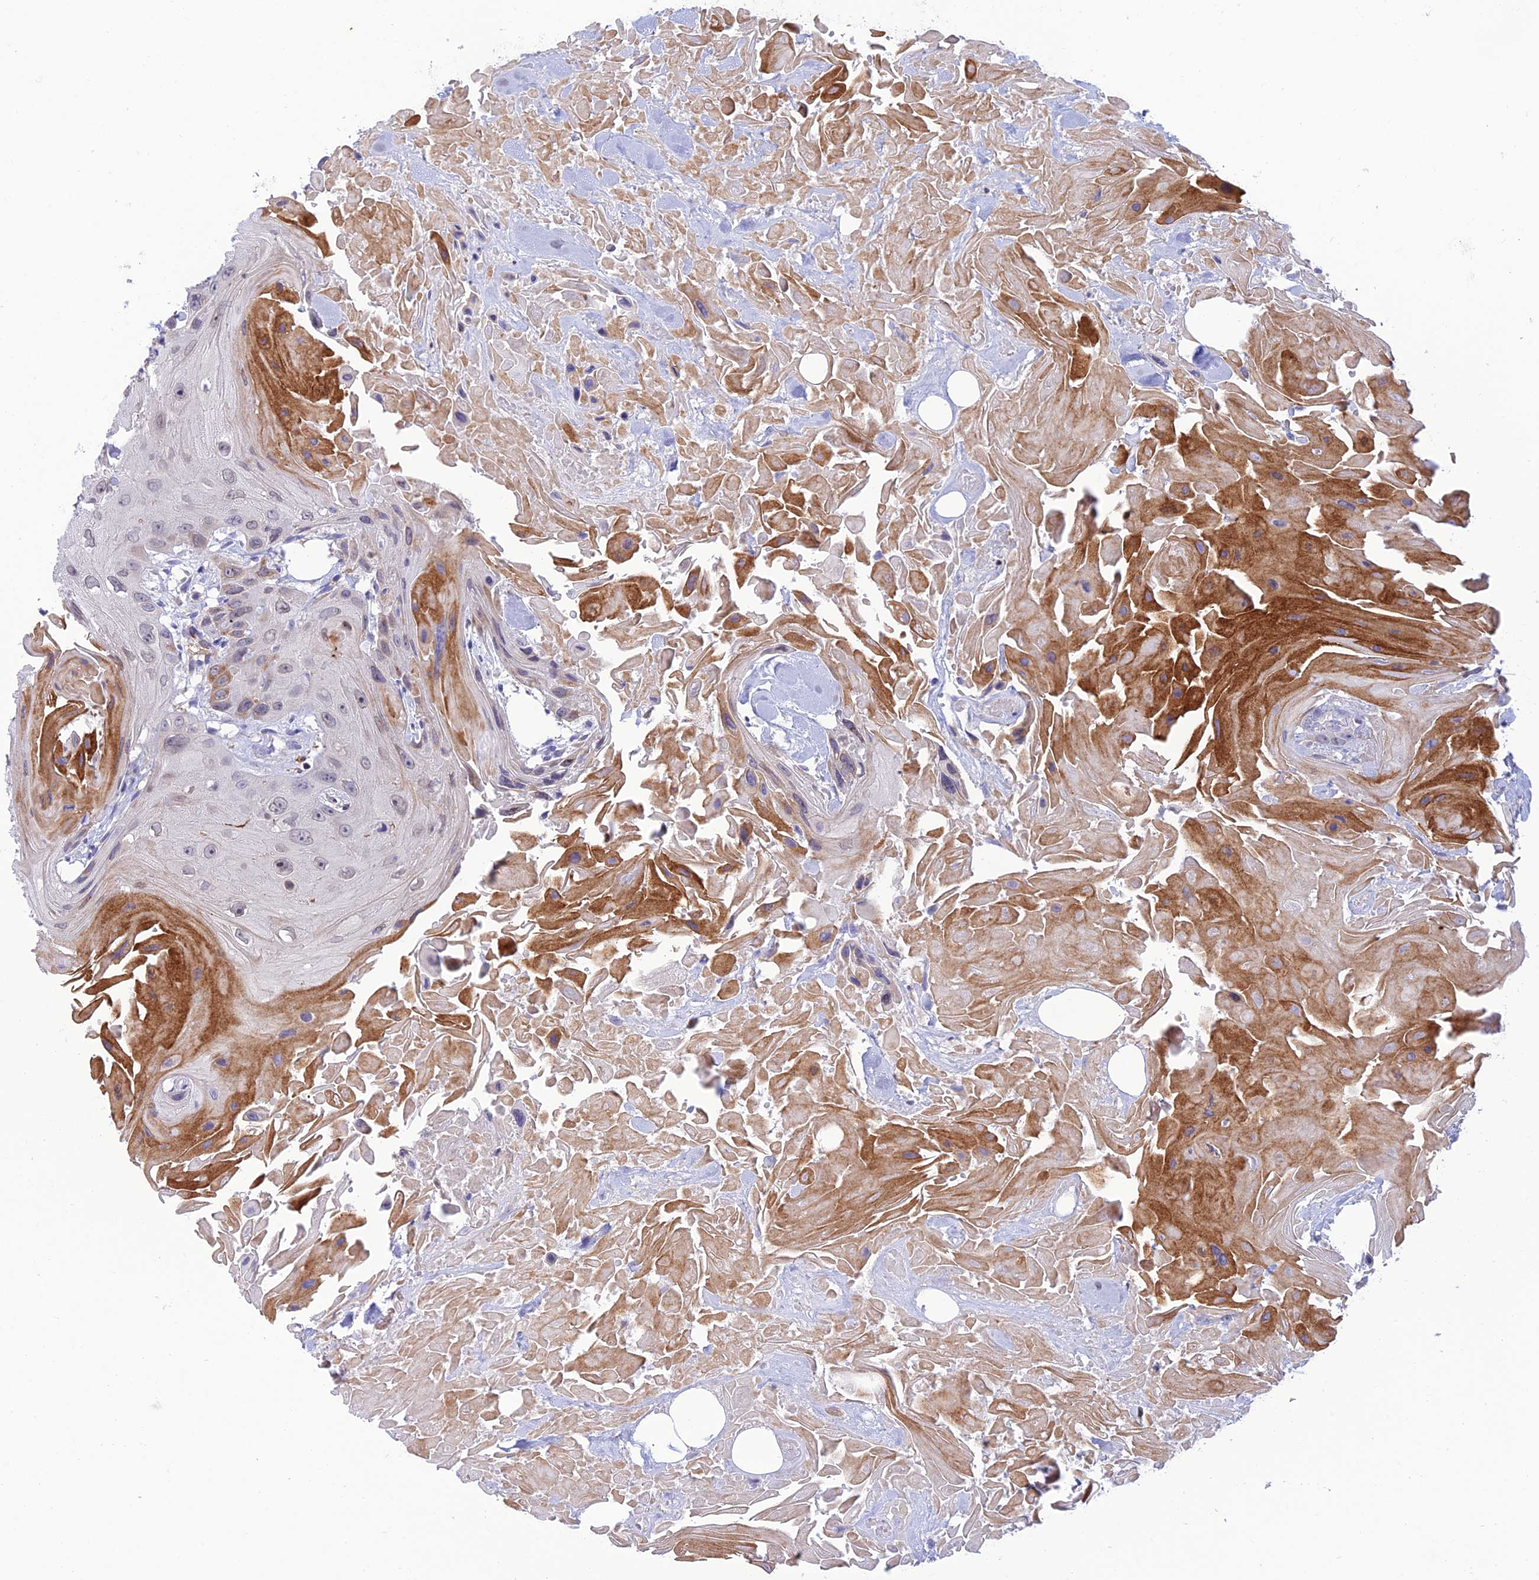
{"staining": {"intensity": "weak", "quantity": "<25%", "location": "cytoplasmic/membranous"}, "tissue": "head and neck cancer", "cell_type": "Tumor cells", "image_type": "cancer", "snomed": [{"axis": "morphology", "description": "Squamous cell carcinoma, NOS"}, {"axis": "topography", "description": "Head-Neck"}], "caption": "Tumor cells are negative for protein expression in human squamous cell carcinoma (head and neck).", "gene": "FAM76A", "patient": {"sex": "male", "age": 81}}